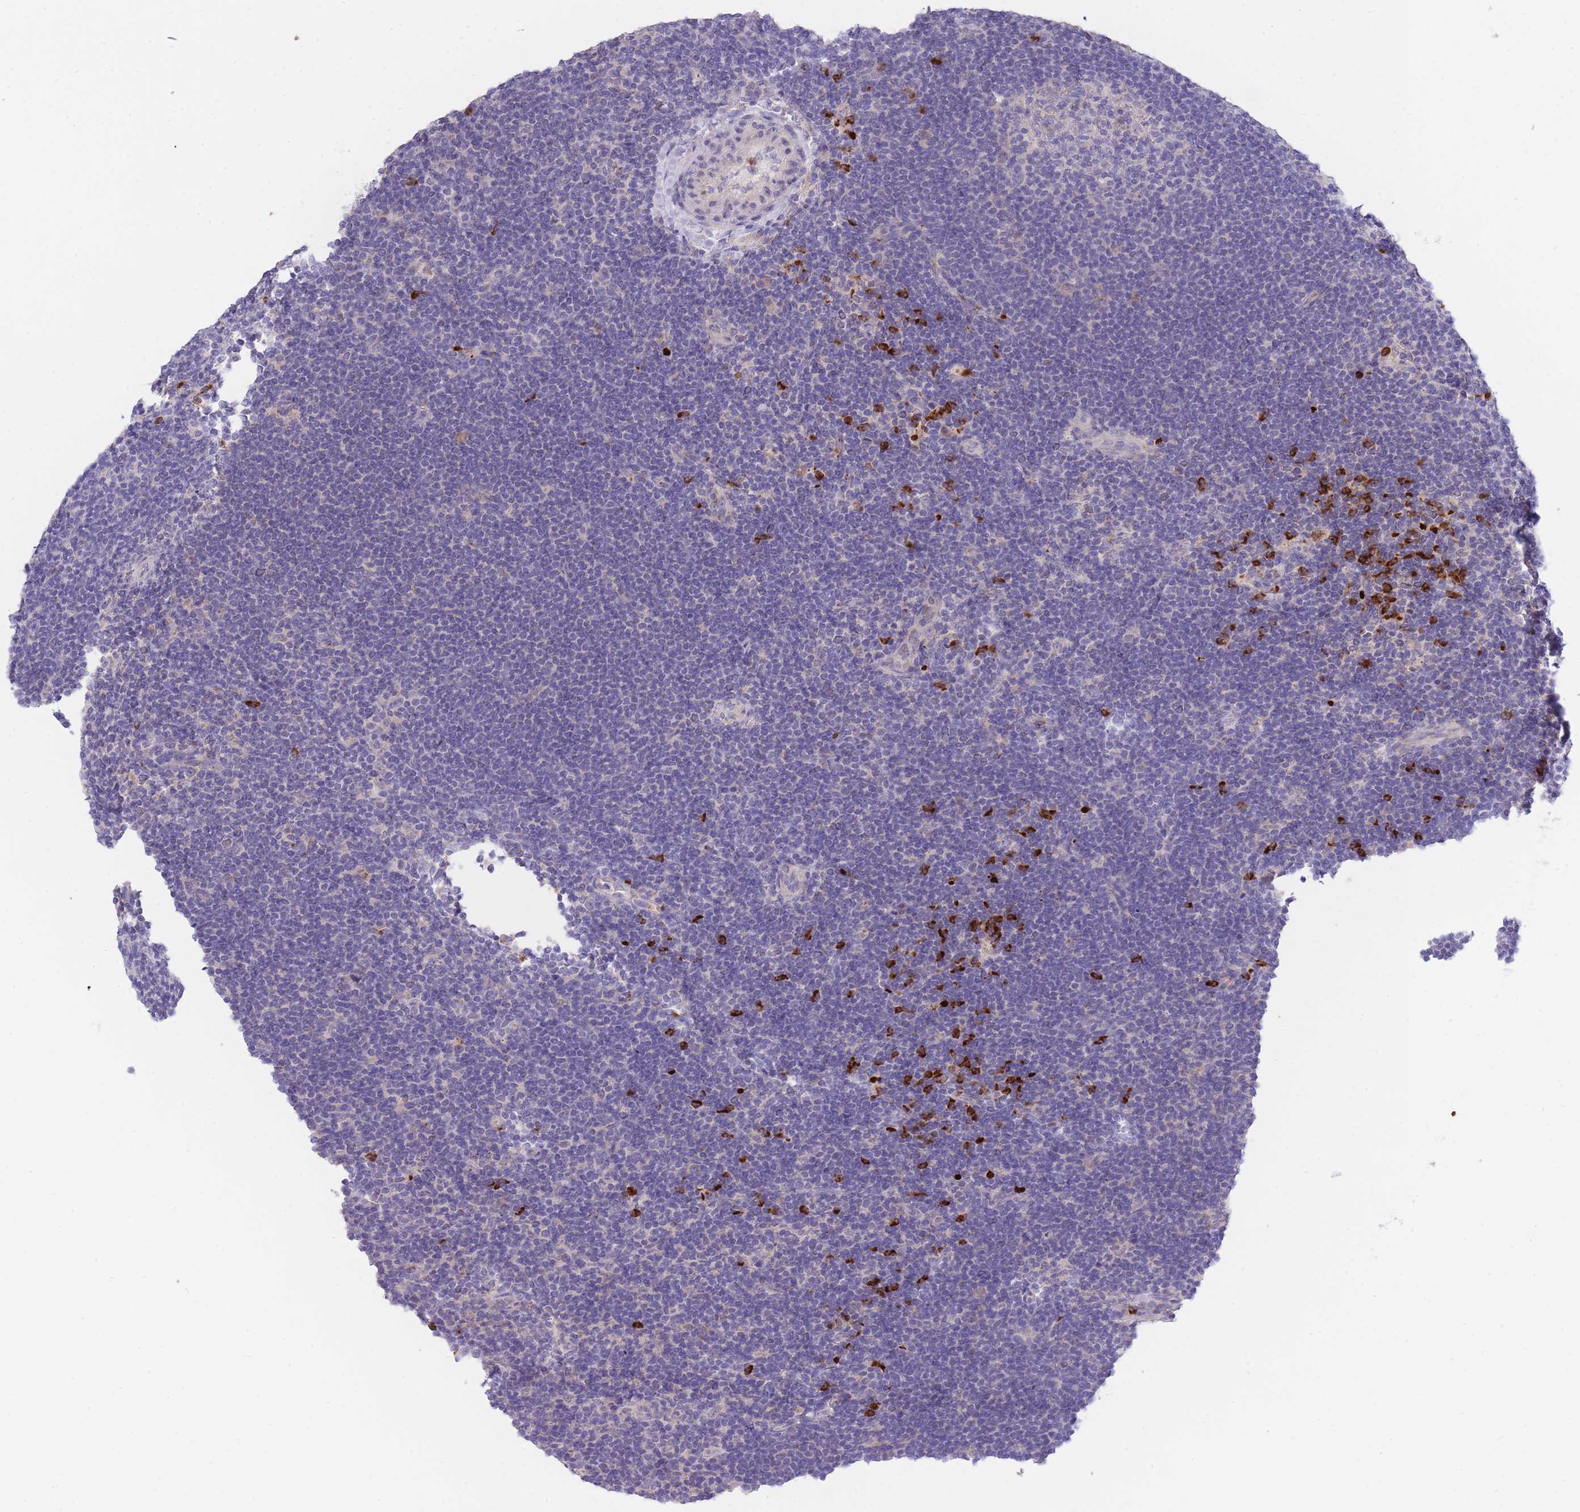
{"staining": {"intensity": "negative", "quantity": "none", "location": "none"}, "tissue": "lymphoma", "cell_type": "Tumor cells", "image_type": "cancer", "snomed": [{"axis": "morphology", "description": "Hodgkin's disease, NOS"}, {"axis": "topography", "description": "Lymph node"}], "caption": "A photomicrograph of human lymphoma is negative for staining in tumor cells.", "gene": "CENPM", "patient": {"sex": "female", "age": 57}}